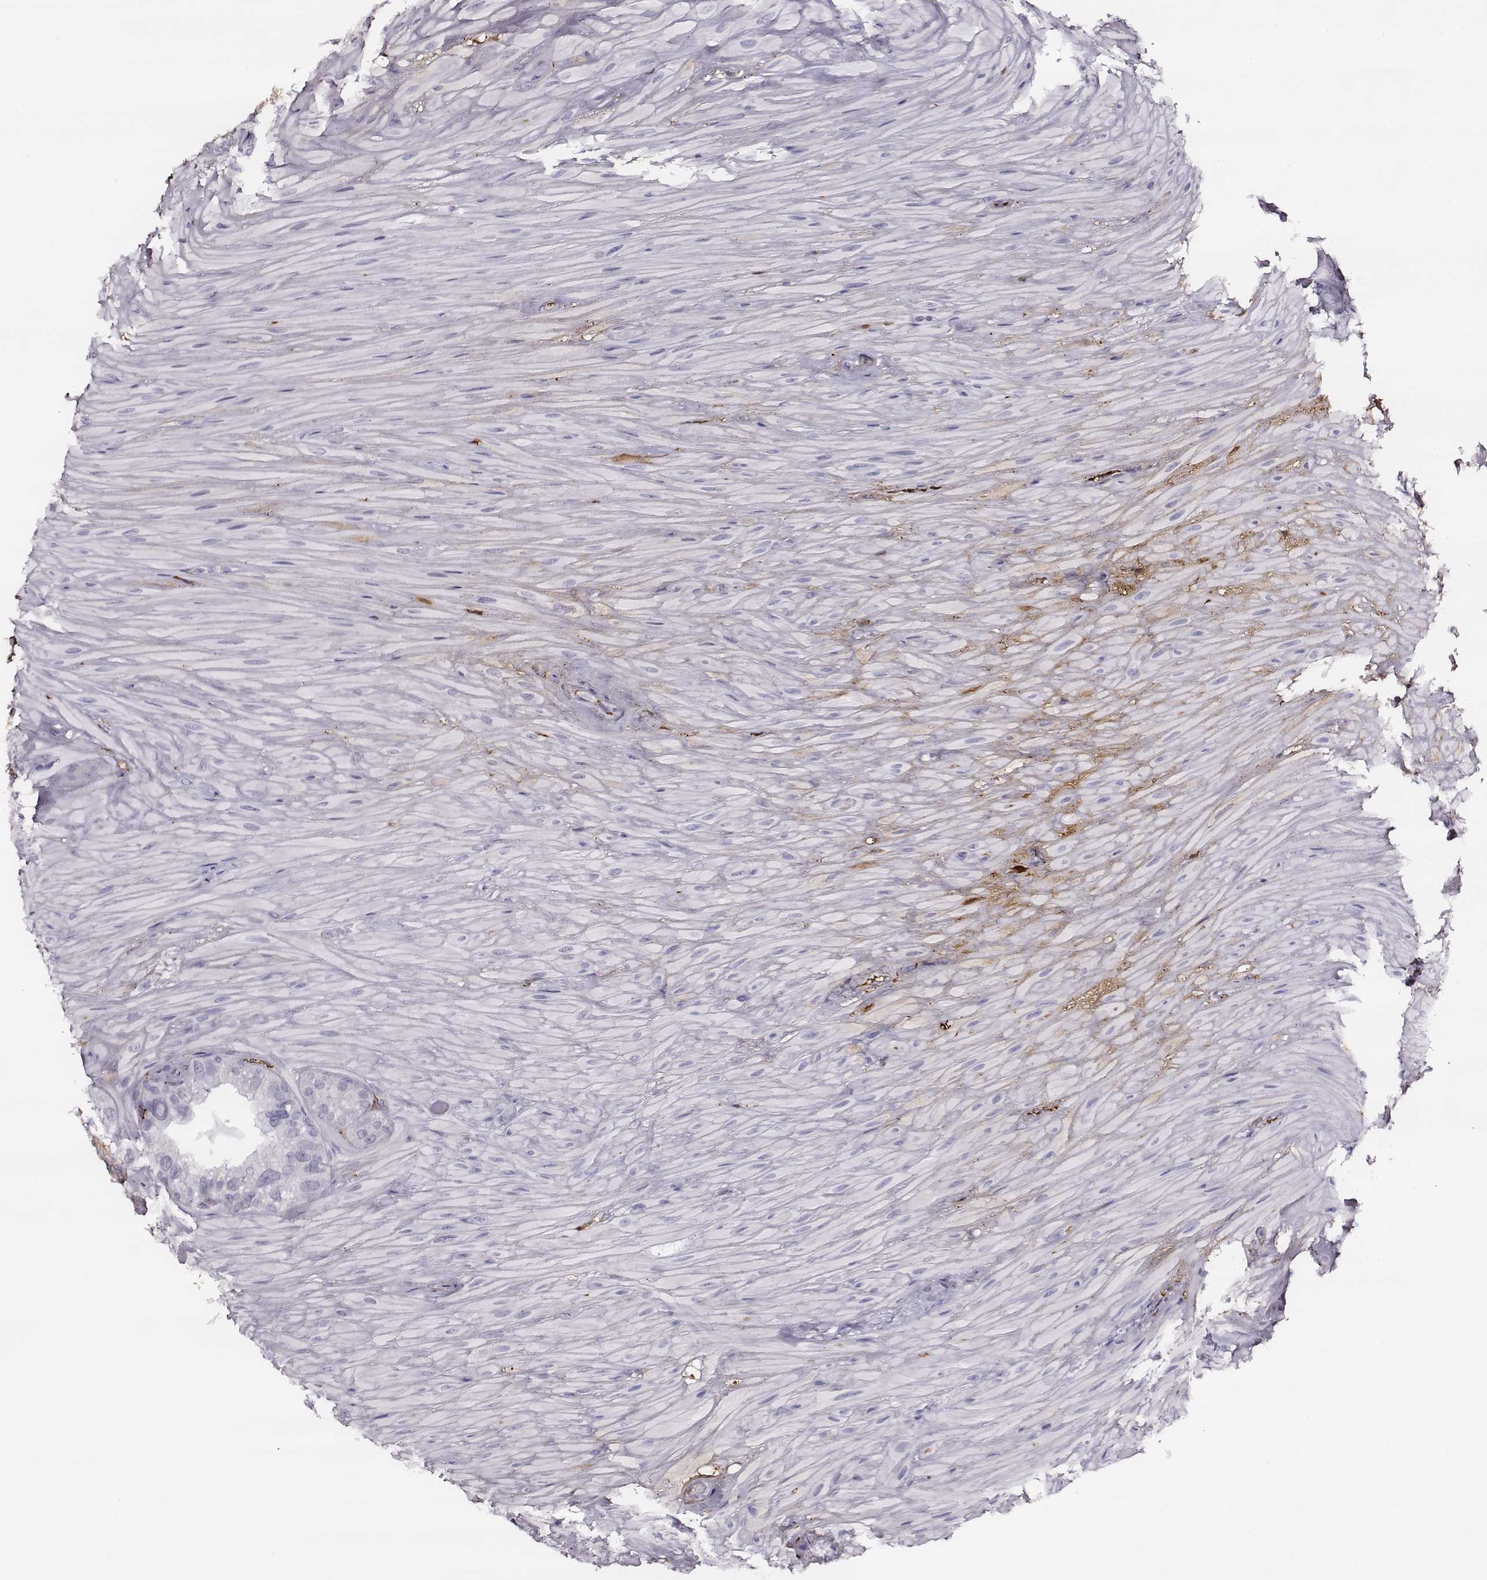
{"staining": {"intensity": "negative", "quantity": "none", "location": "none"}, "tissue": "seminal vesicle", "cell_type": "Glandular cells", "image_type": "normal", "snomed": [{"axis": "morphology", "description": "Normal tissue, NOS"}, {"axis": "topography", "description": "Seminal veicle"}], "caption": "Immunohistochemical staining of normal seminal vesicle displays no significant expression in glandular cells.", "gene": "TF", "patient": {"sex": "male", "age": 60}}